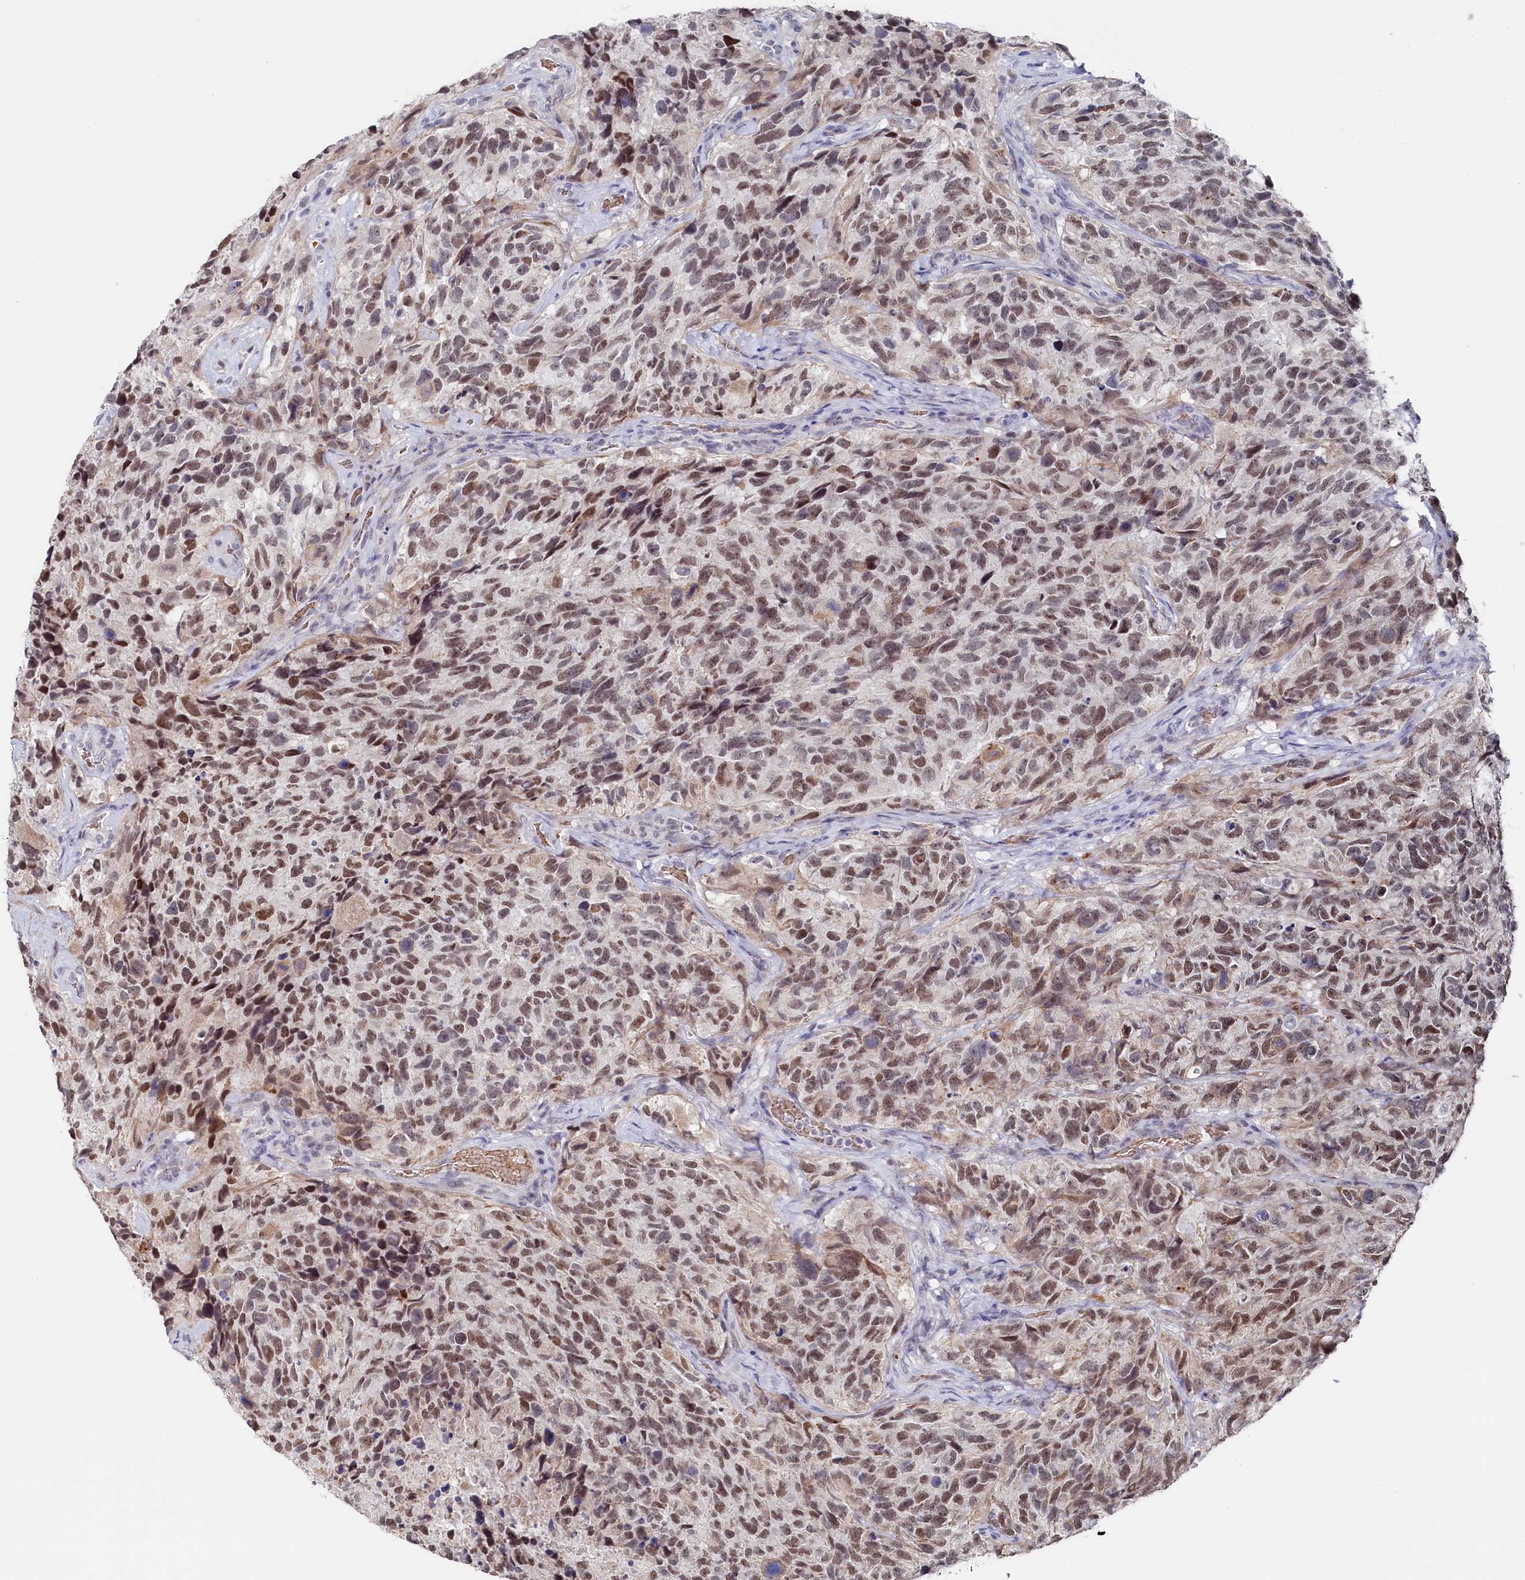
{"staining": {"intensity": "moderate", "quantity": ">75%", "location": "nuclear"}, "tissue": "glioma", "cell_type": "Tumor cells", "image_type": "cancer", "snomed": [{"axis": "morphology", "description": "Glioma, malignant, High grade"}, {"axis": "topography", "description": "Brain"}], "caption": "High-magnification brightfield microscopy of high-grade glioma (malignant) stained with DAB (brown) and counterstained with hematoxylin (blue). tumor cells exhibit moderate nuclear positivity is identified in approximately>75% of cells.", "gene": "TIGD4", "patient": {"sex": "male", "age": 69}}